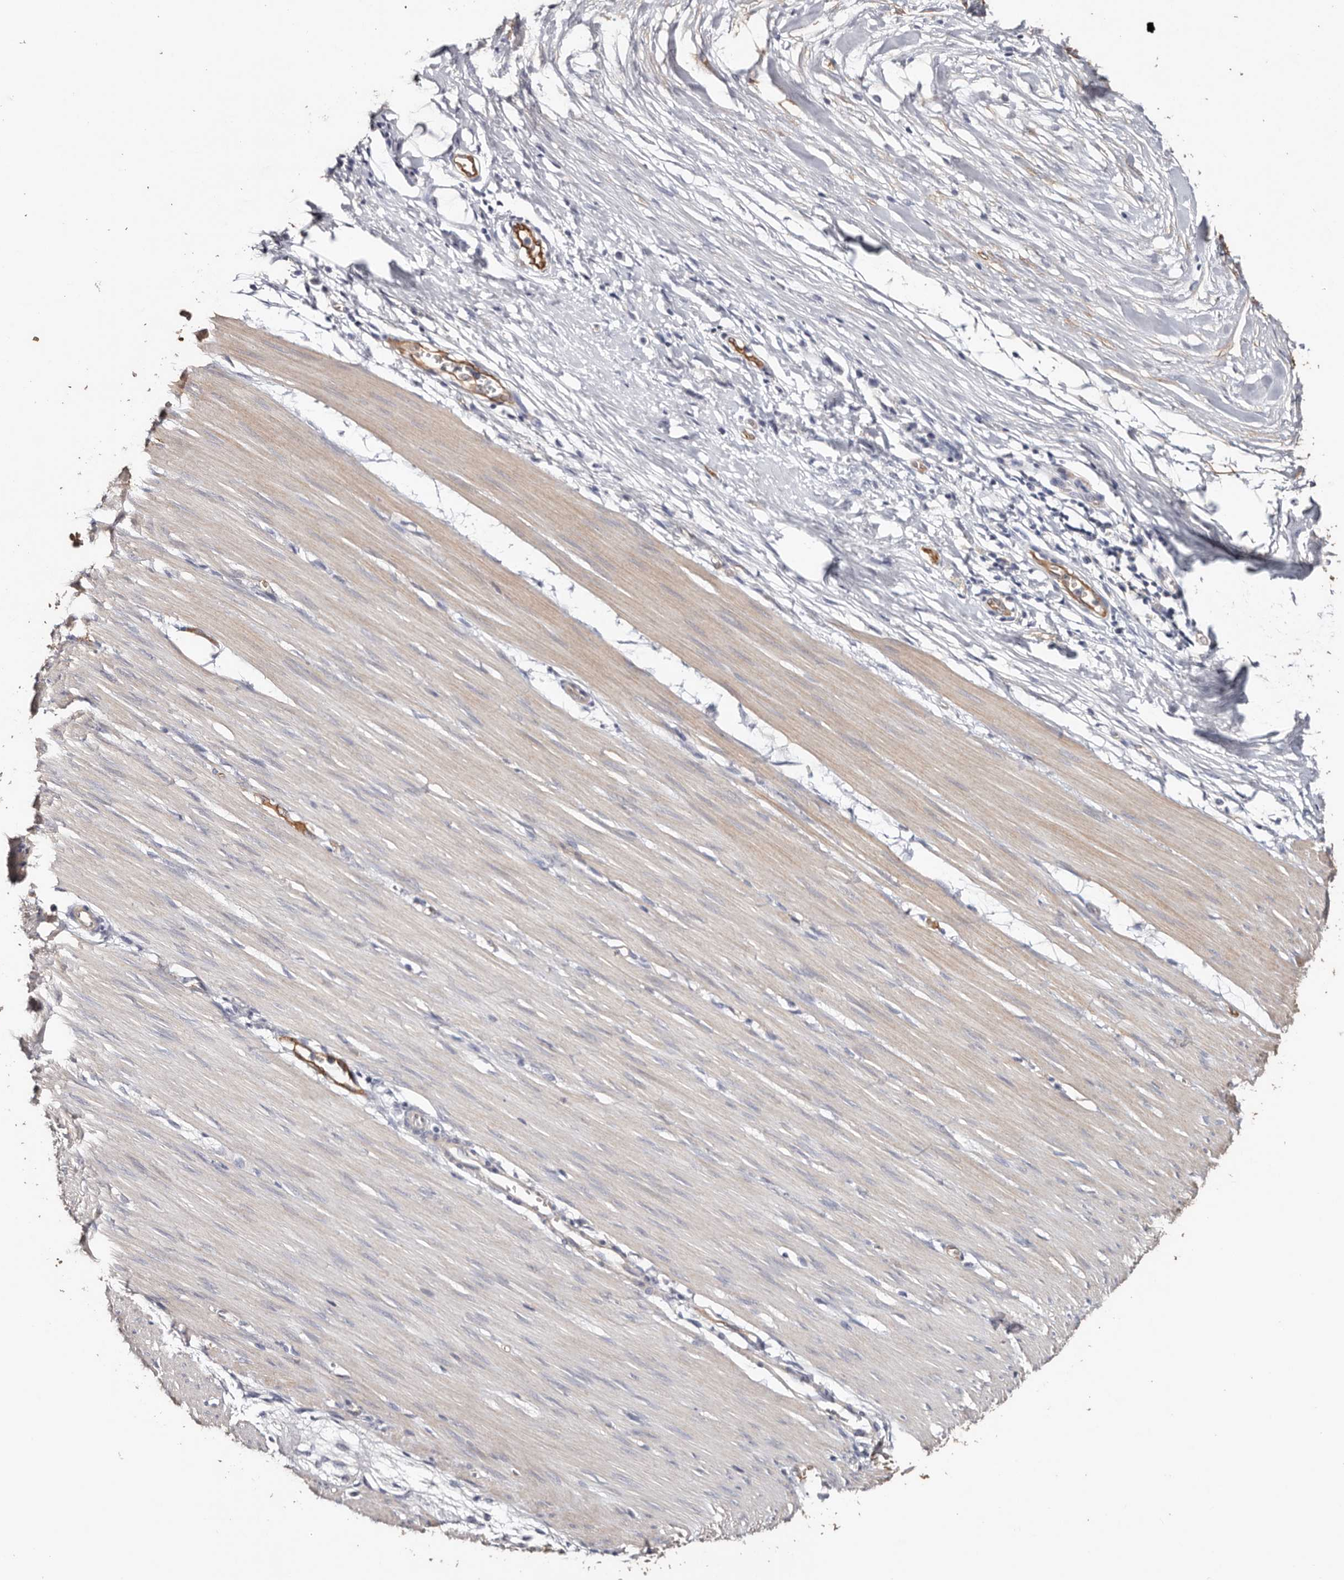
{"staining": {"intensity": "weak", "quantity": ">75%", "location": "cytoplasmic/membranous"}, "tissue": "smooth muscle", "cell_type": "Smooth muscle cells", "image_type": "normal", "snomed": [{"axis": "morphology", "description": "Normal tissue, NOS"}, {"axis": "morphology", "description": "Adenocarcinoma, NOS"}, {"axis": "topography", "description": "Colon"}, {"axis": "topography", "description": "Peripheral nerve tissue"}], "caption": "Immunohistochemistry photomicrograph of benign smooth muscle: human smooth muscle stained using immunohistochemistry reveals low levels of weak protein expression localized specifically in the cytoplasmic/membranous of smooth muscle cells, appearing as a cytoplasmic/membranous brown color.", "gene": "TGM2", "patient": {"sex": "male", "age": 14}}